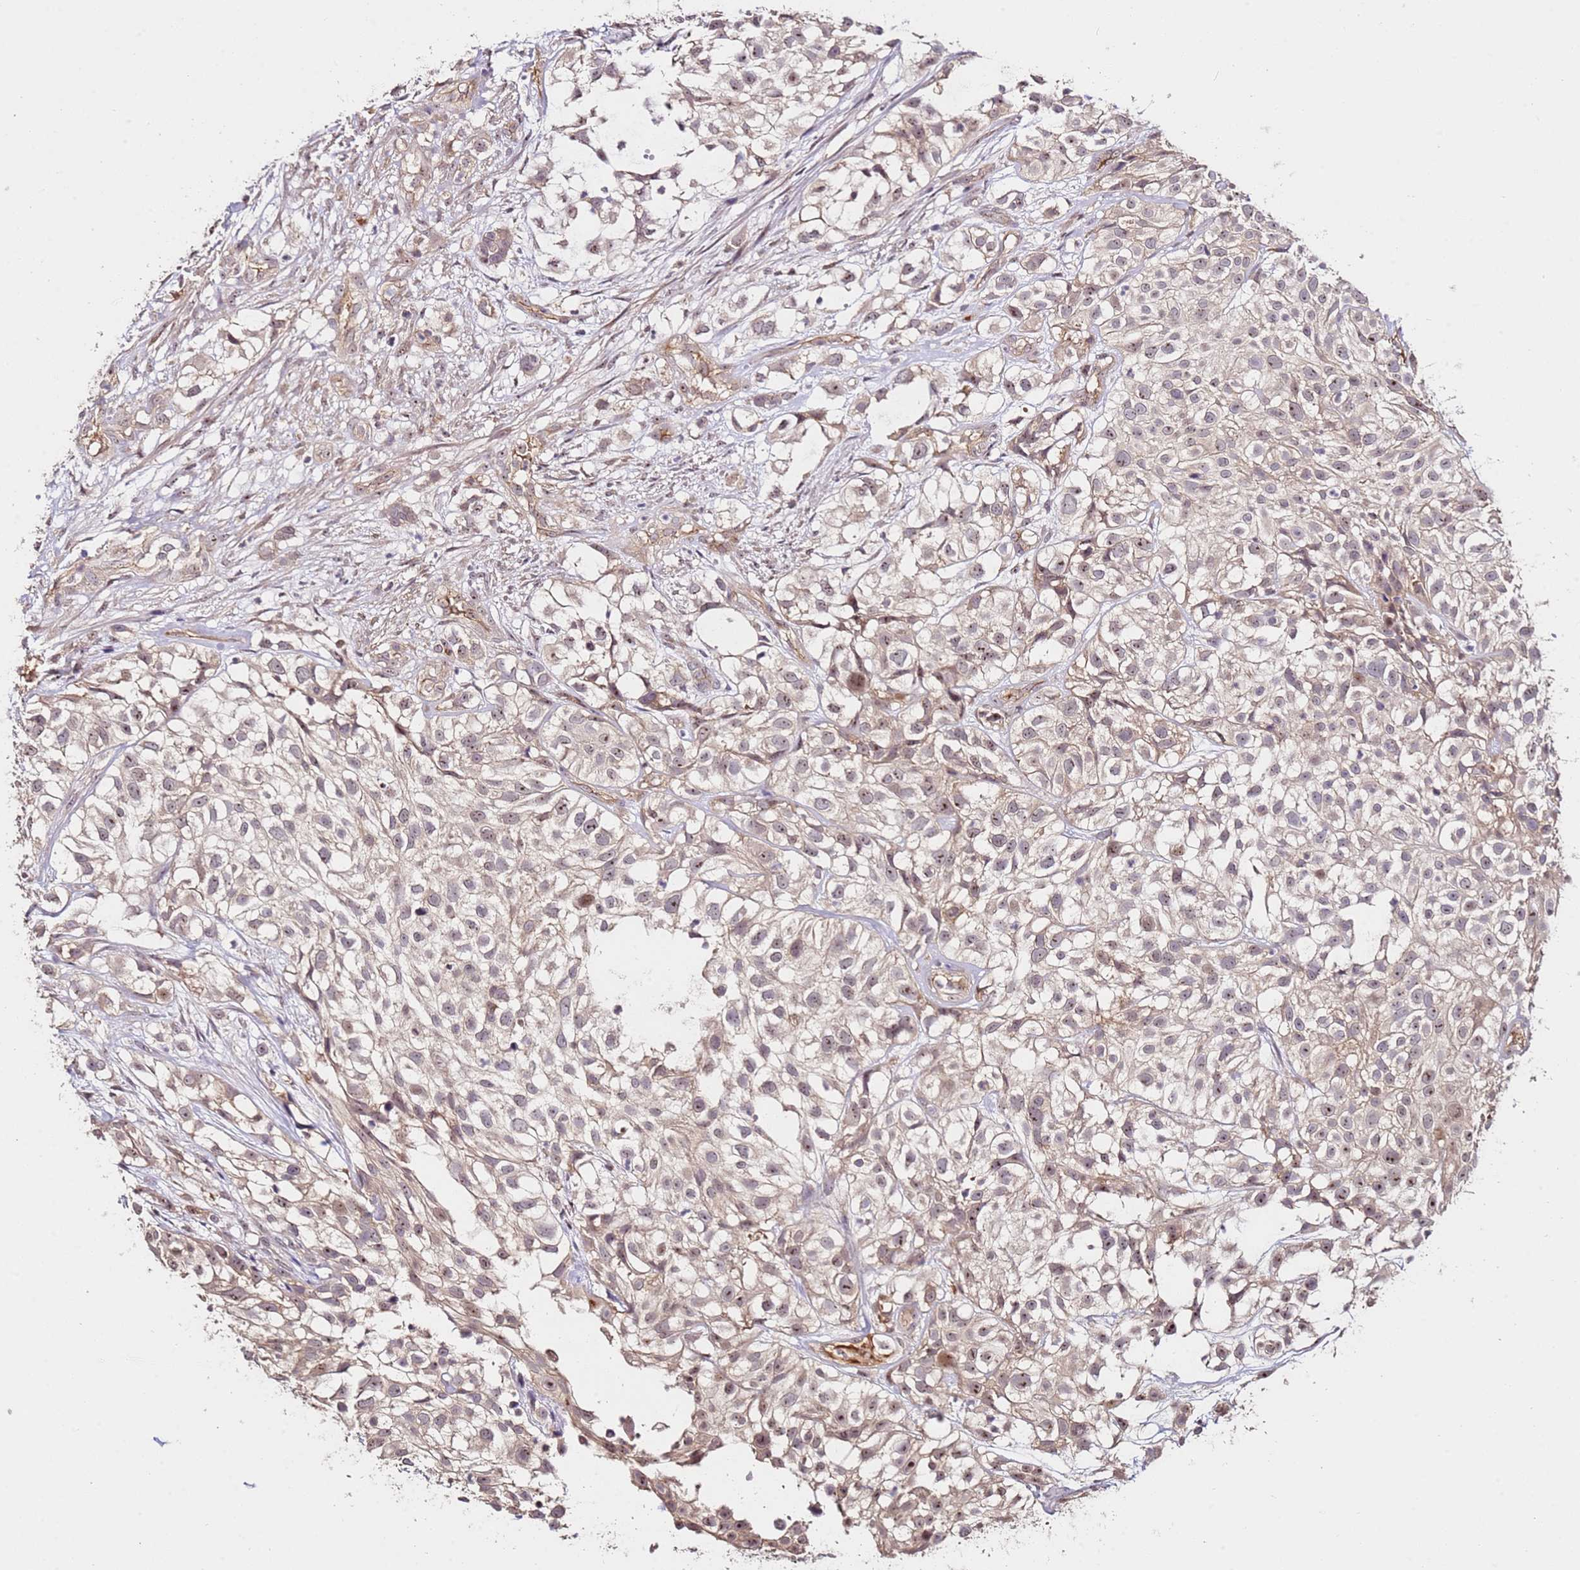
{"staining": {"intensity": "weak", "quantity": ">75%", "location": "cytoplasmic/membranous,nuclear"}, "tissue": "urothelial cancer", "cell_type": "Tumor cells", "image_type": "cancer", "snomed": [{"axis": "morphology", "description": "Urothelial carcinoma, High grade"}, {"axis": "topography", "description": "Urinary bladder"}], "caption": "Tumor cells display weak cytoplasmic/membranous and nuclear positivity in about >75% of cells in urothelial carcinoma (high-grade). (IHC, brightfield microscopy, high magnification).", "gene": "DDX27", "patient": {"sex": "male", "age": 56}}